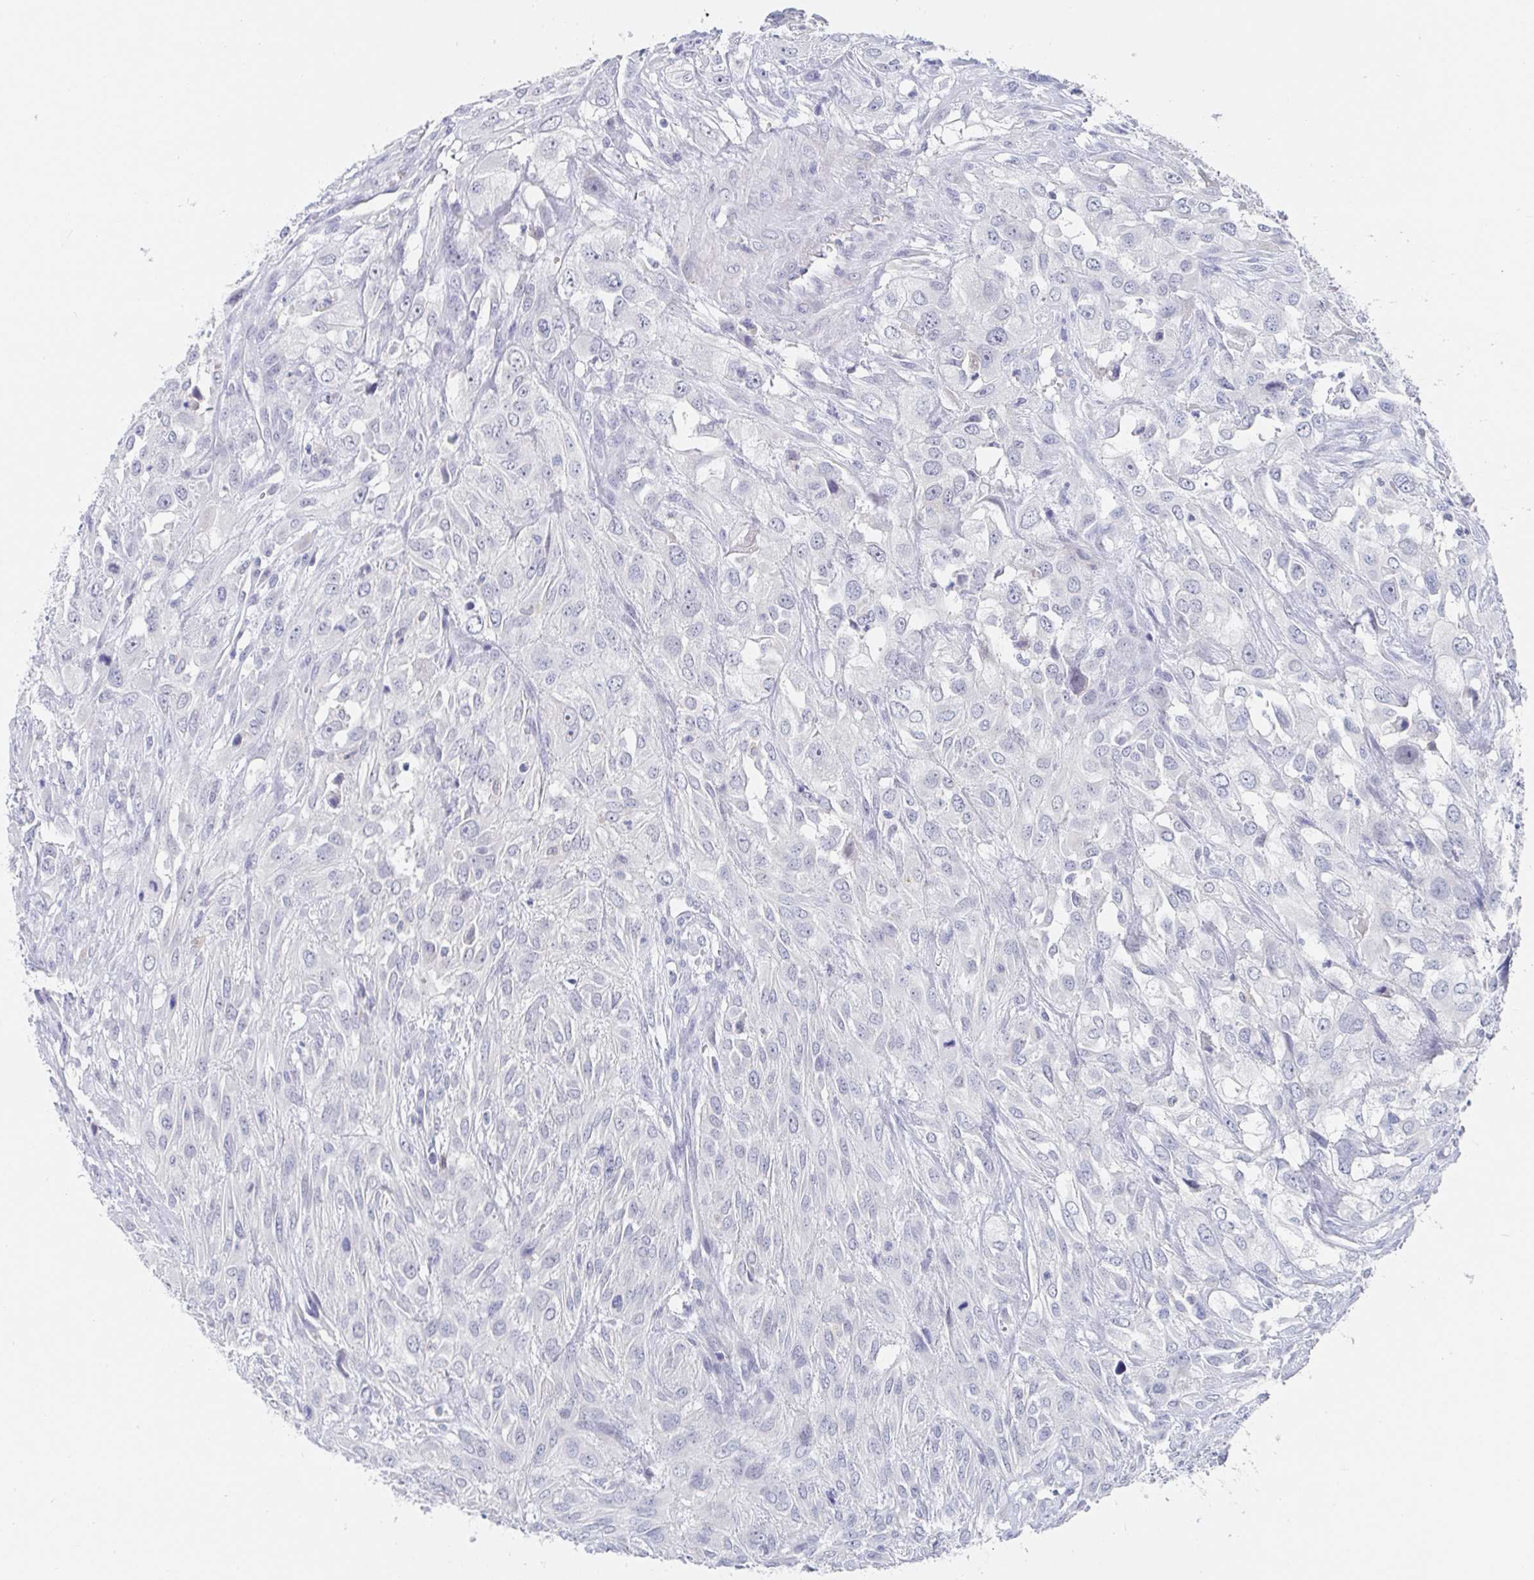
{"staining": {"intensity": "negative", "quantity": "none", "location": "none"}, "tissue": "urothelial cancer", "cell_type": "Tumor cells", "image_type": "cancer", "snomed": [{"axis": "morphology", "description": "Urothelial carcinoma, High grade"}, {"axis": "topography", "description": "Urinary bladder"}], "caption": "IHC of human urothelial cancer reveals no staining in tumor cells.", "gene": "ZNF430", "patient": {"sex": "male", "age": 67}}